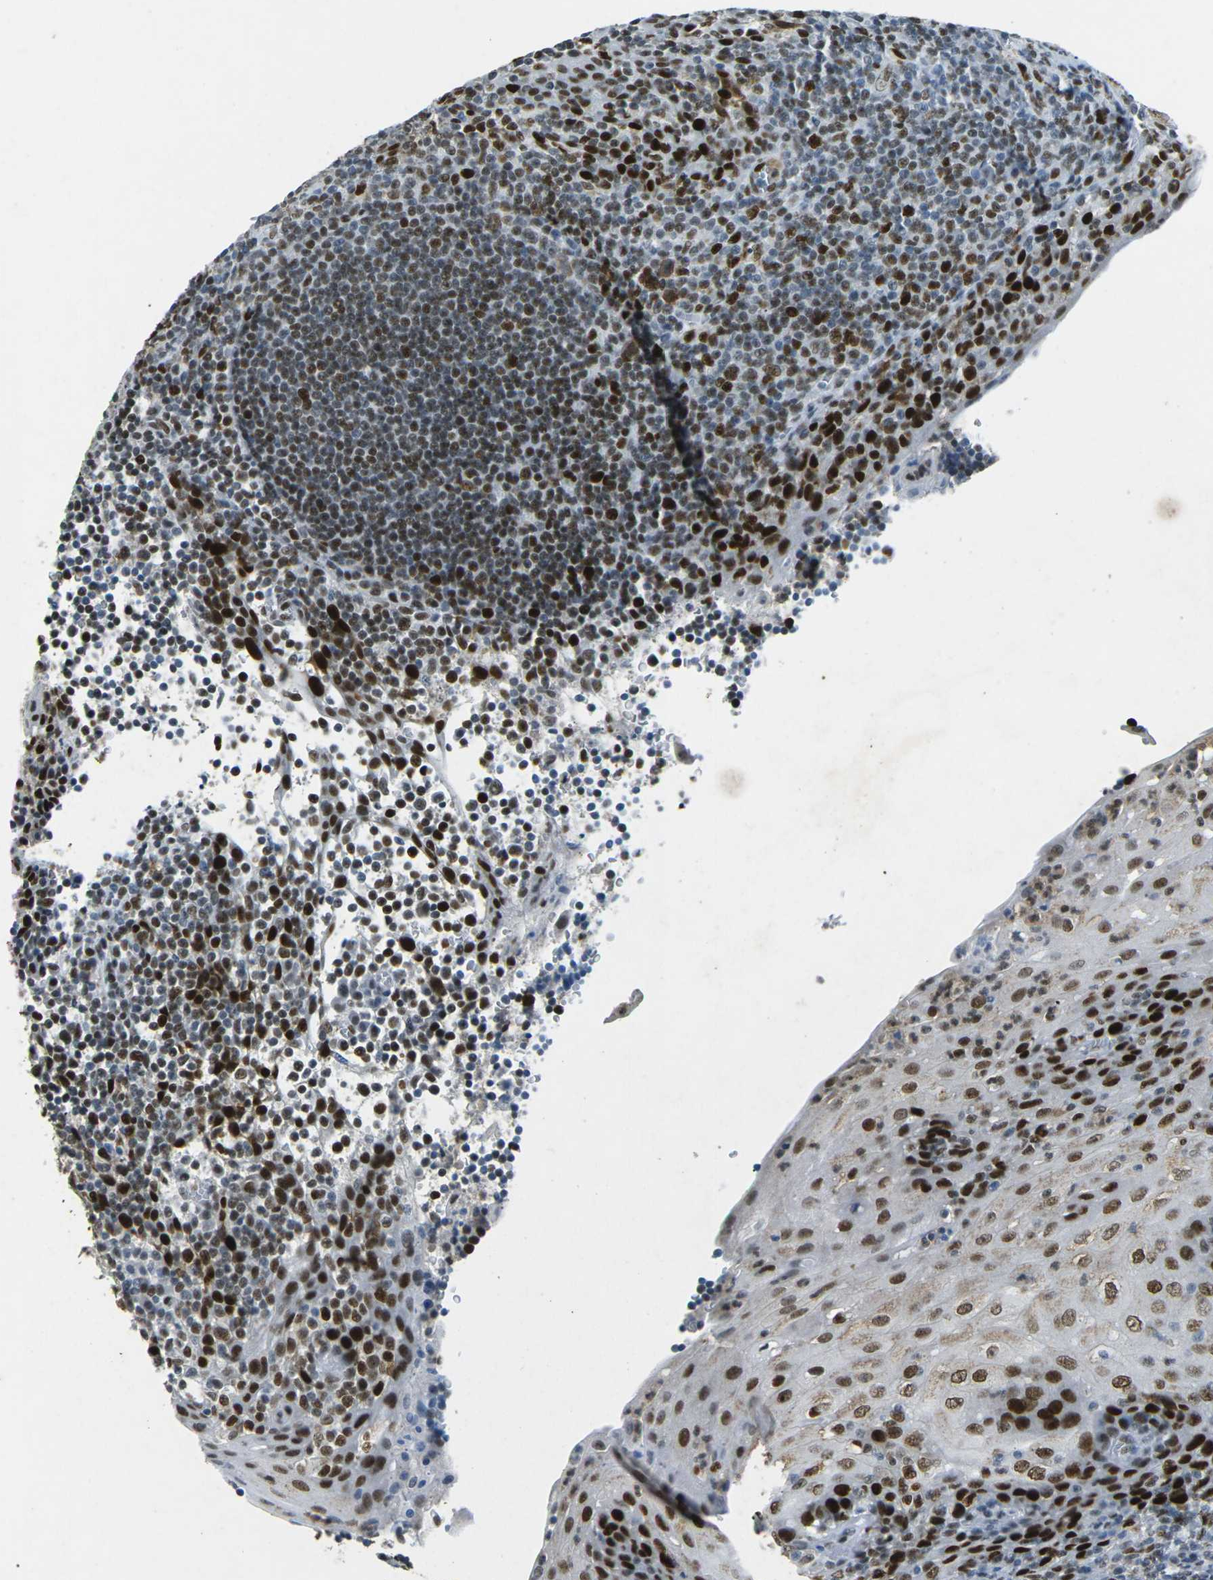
{"staining": {"intensity": "moderate", "quantity": ">75%", "location": "nuclear"}, "tissue": "tonsil", "cell_type": "Germinal center cells", "image_type": "normal", "snomed": [{"axis": "morphology", "description": "Normal tissue, NOS"}, {"axis": "topography", "description": "Tonsil"}], "caption": "Protein analysis of unremarkable tonsil exhibits moderate nuclear expression in approximately >75% of germinal center cells.", "gene": "RB1", "patient": {"sex": "male", "age": 37}}